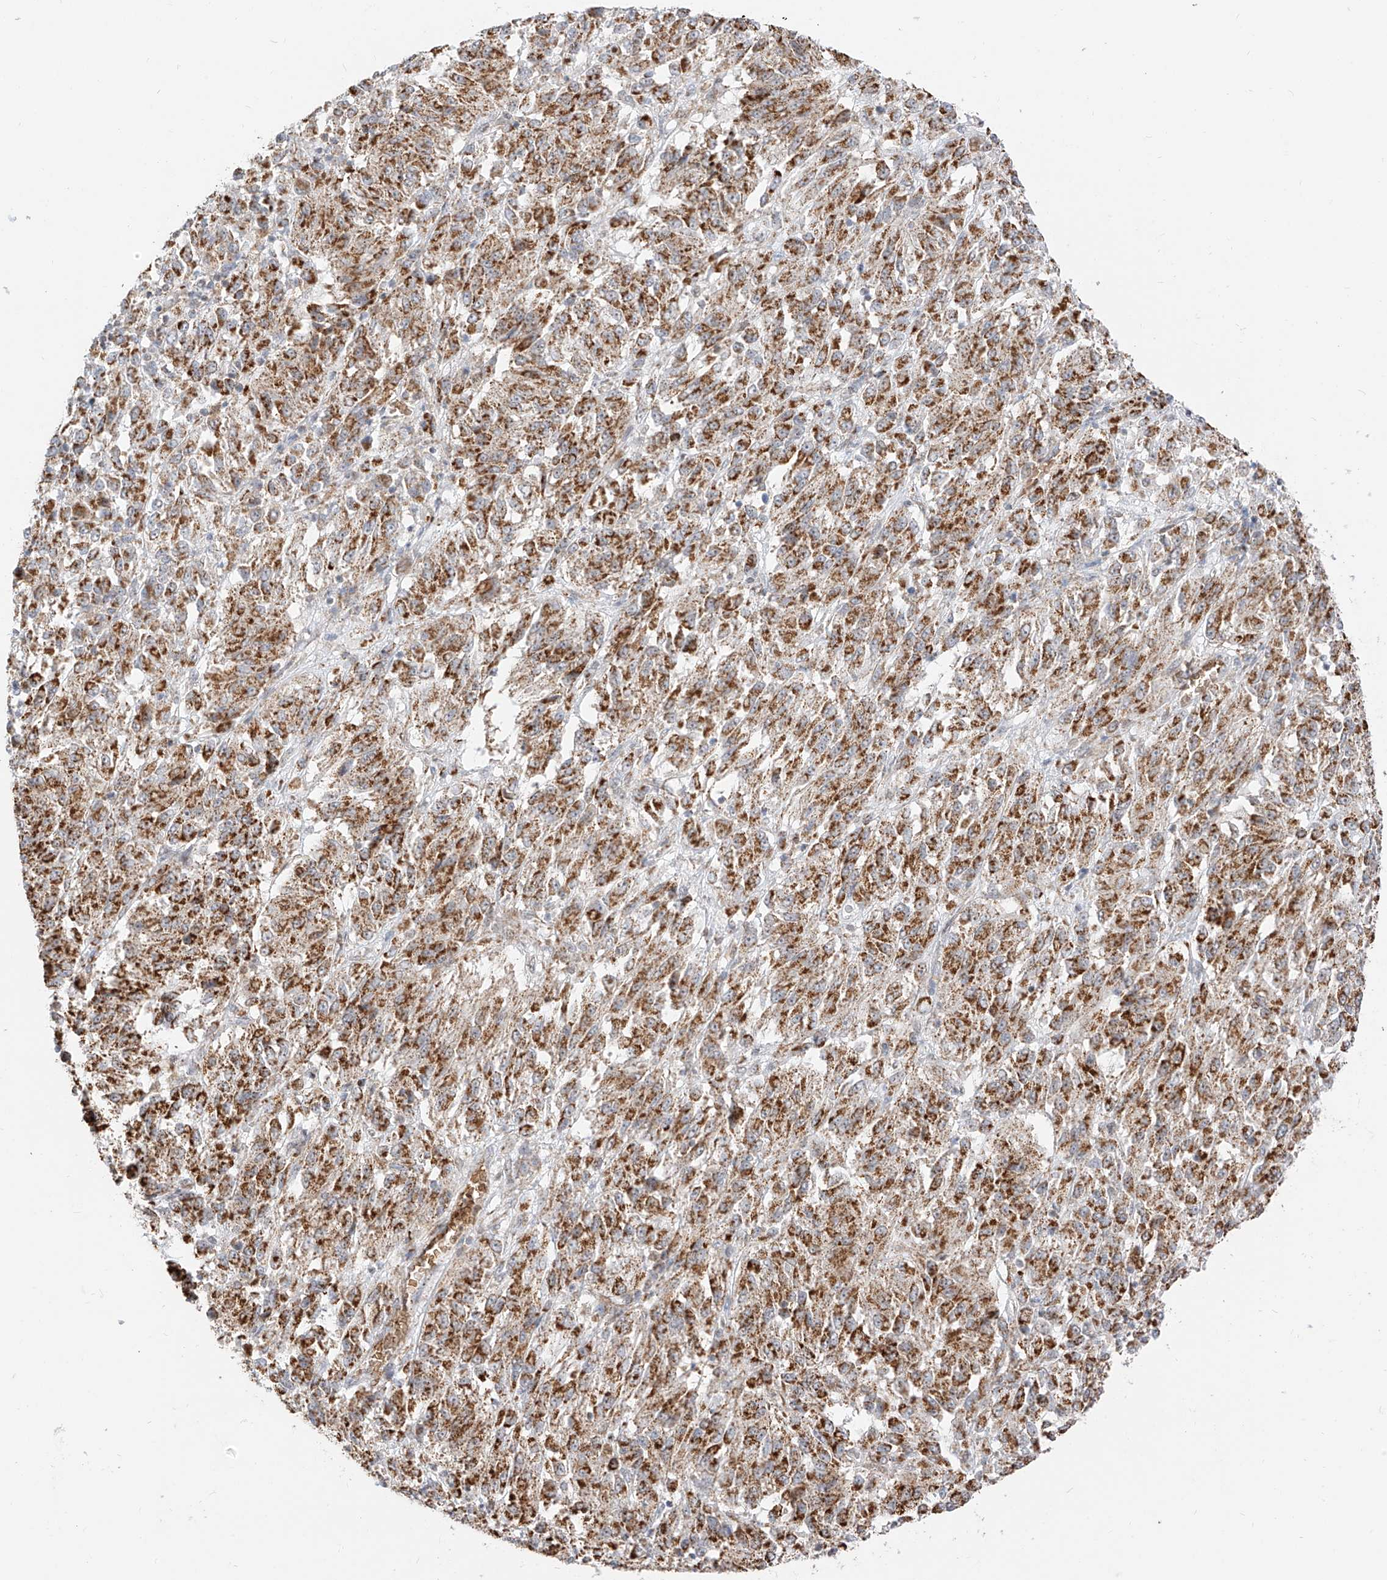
{"staining": {"intensity": "strong", "quantity": ">75%", "location": "cytoplasmic/membranous"}, "tissue": "melanoma", "cell_type": "Tumor cells", "image_type": "cancer", "snomed": [{"axis": "morphology", "description": "Malignant melanoma, Metastatic site"}, {"axis": "topography", "description": "Lung"}], "caption": "Brown immunohistochemical staining in melanoma displays strong cytoplasmic/membranous expression in approximately >75% of tumor cells. (Stains: DAB in brown, nuclei in blue, Microscopy: brightfield microscopy at high magnification).", "gene": "MTUS2", "patient": {"sex": "male", "age": 64}}